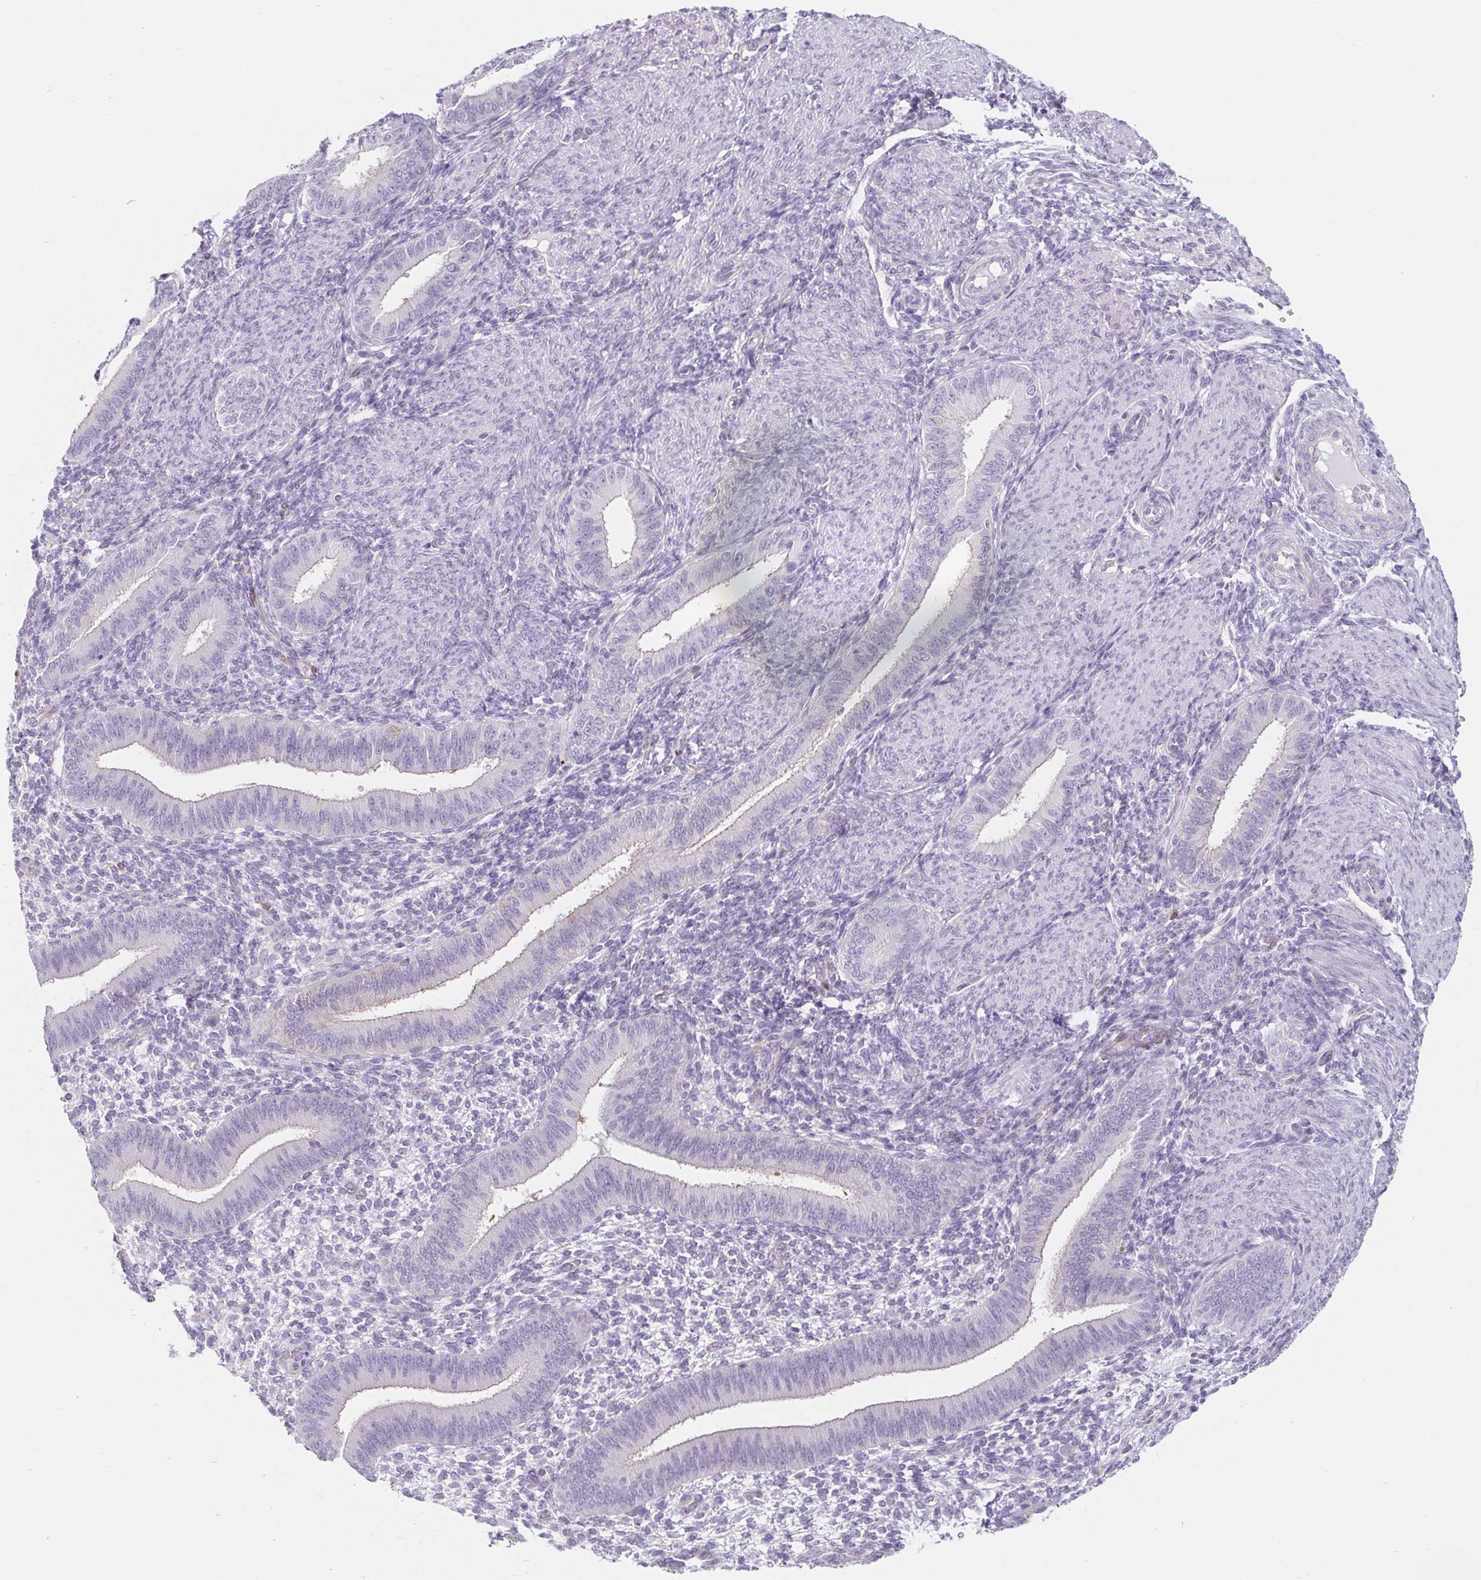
{"staining": {"intensity": "negative", "quantity": "none", "location": "none"}, "tissue": "endometrium", "cell_type": "Cells in endometrial stroma", "image_type": "normal", "snomed": [{"axis": "morphology", "description": "Normal tissue, NOS"}, {"axis": "topography", "description": "Endometrium"}], "caption": "The photomicrograph shows no staining of cells in endometrial stroma in unremarkable endometrium.", "gene": "BCAS1", "patient": {"sex": "female", "age": 39}}